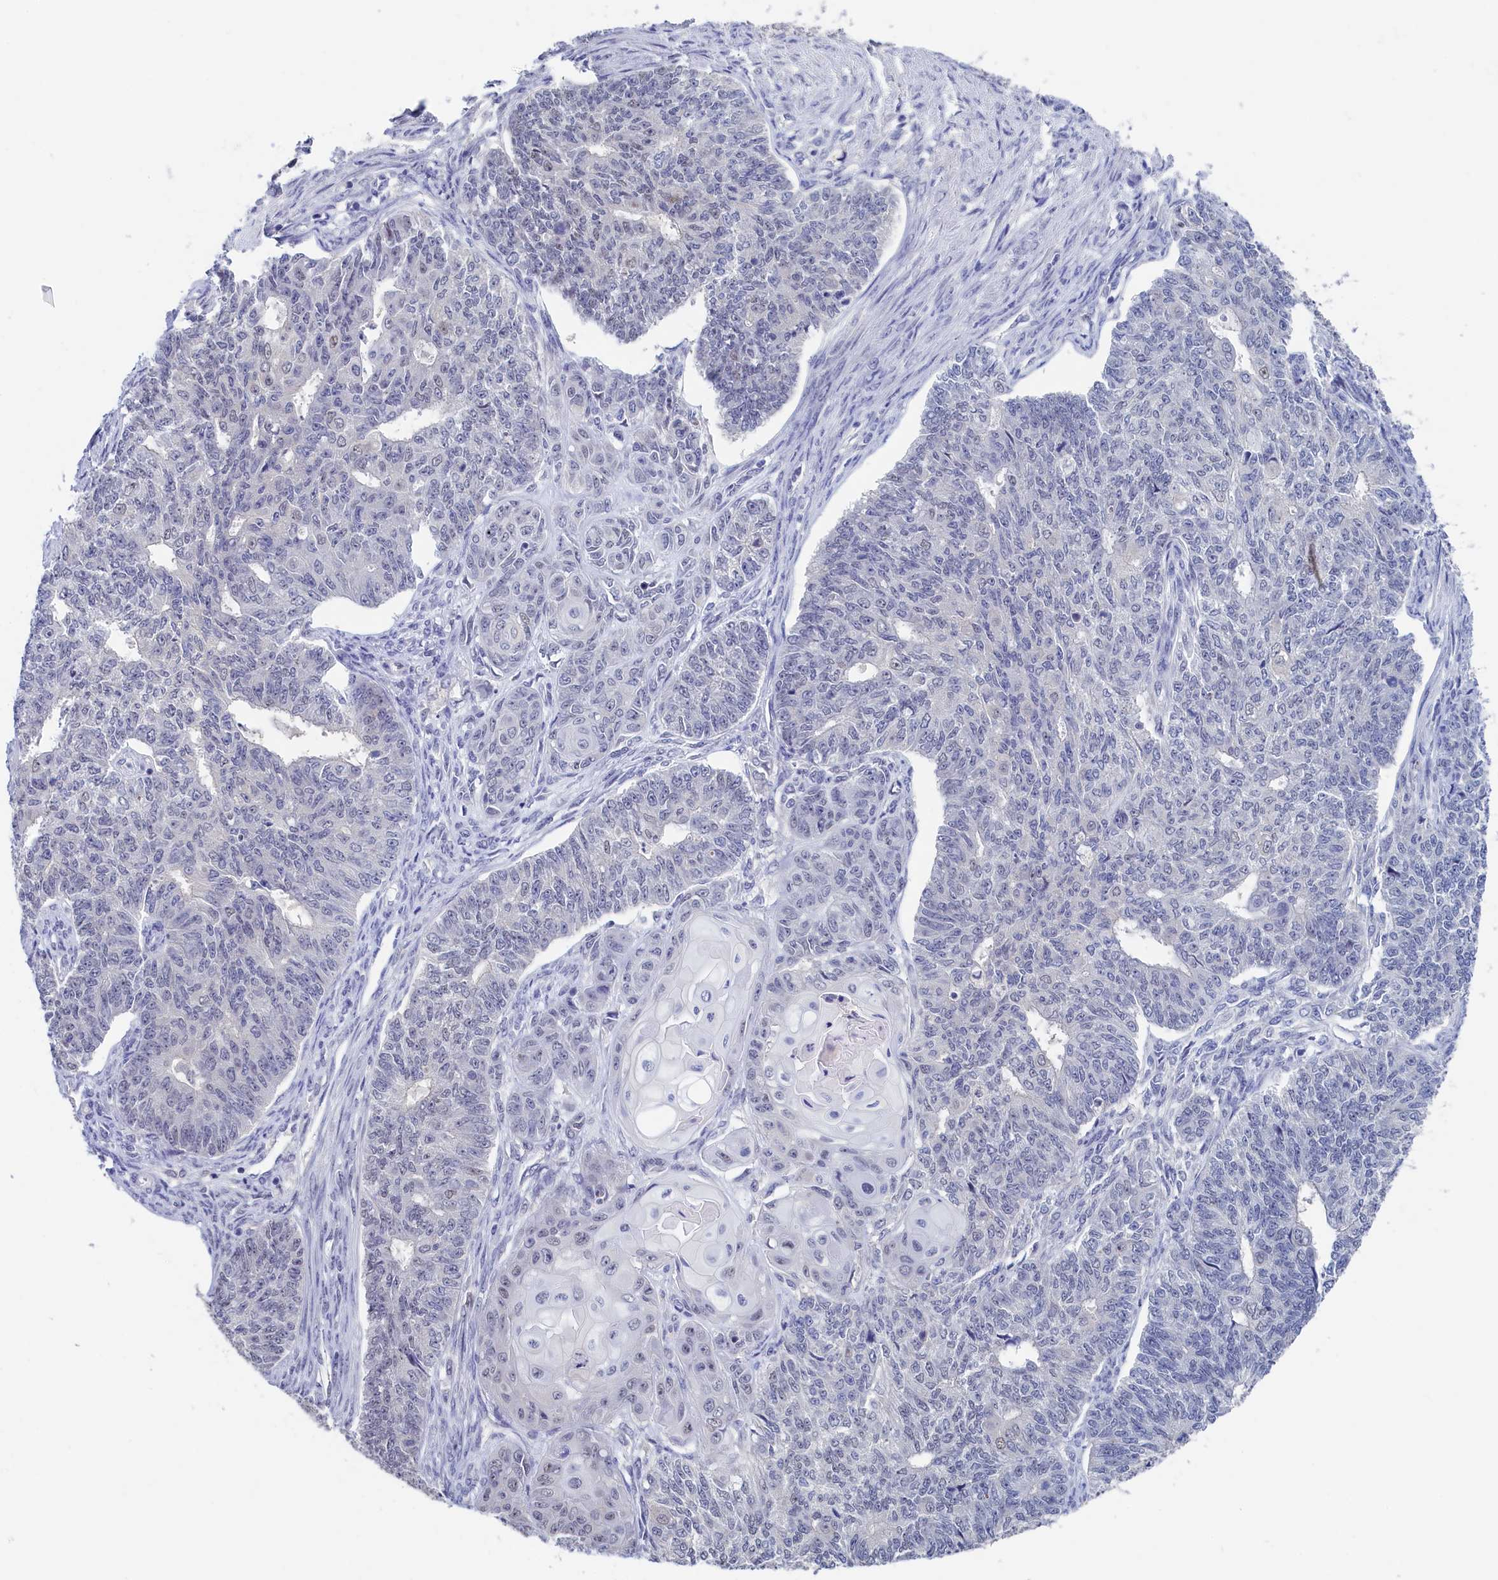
{"staining": {"intensity": "negative", "quantity": "none", "location": "none"}, "tissue": "endometrial cancer", "cell_type": "Tumor cells", "image_type": "cancer", "snomed": [{"axis": "morphology", "description": "Adenocarcinoma, NOS"}, {"axis": "topography", "description": "Endometrium"}], "caption": "Endometrial cancer stained for a protein using immunohistochemistry (IHC) displays no staining tumor cells.", "gene": "MOSPD3", "patient": {"sex": "female", "age": 32}}